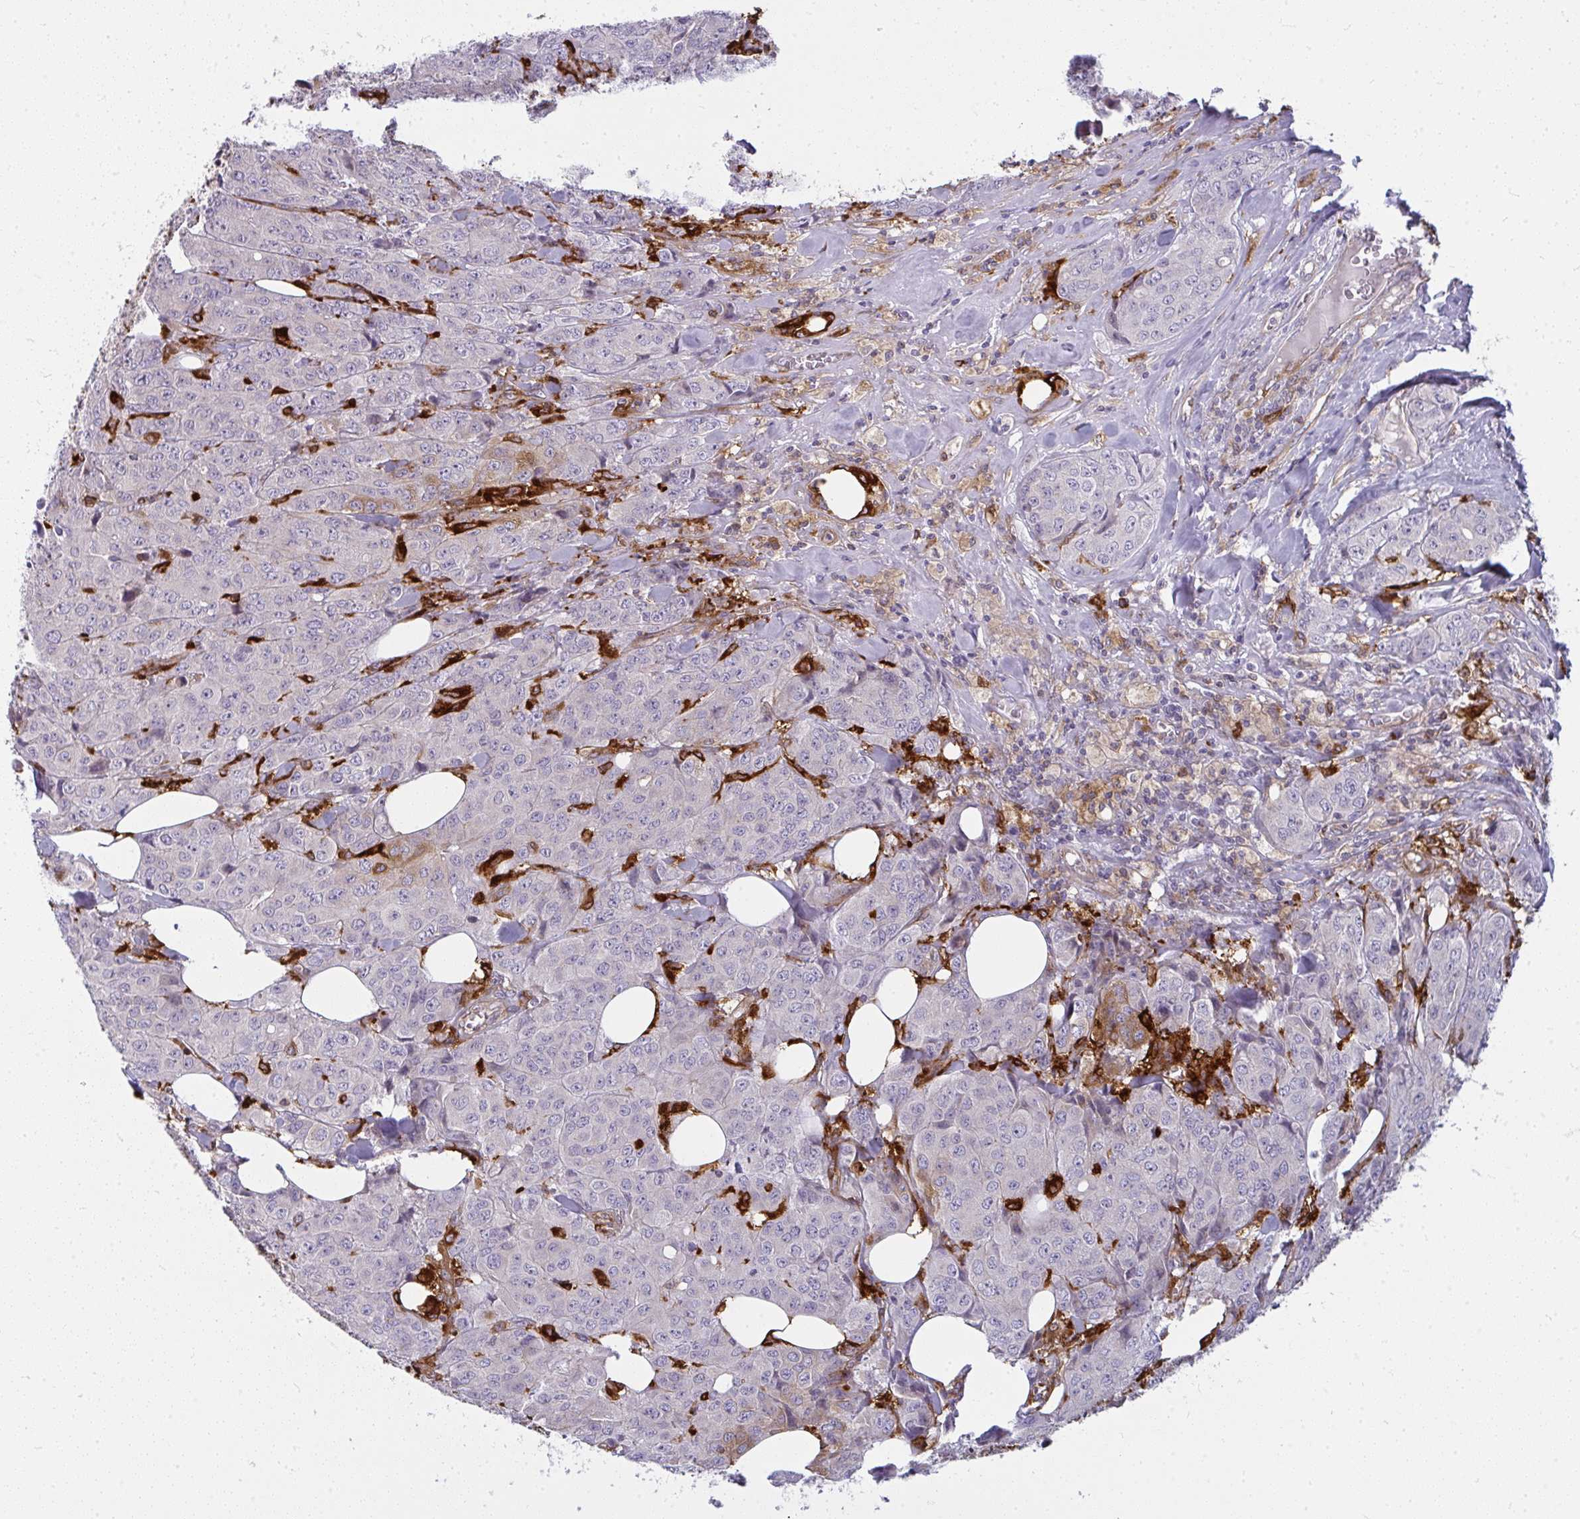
{"staining": {"intensity": "negative", "quantity": "none", "location": "none"}, "tissue": "breast cancer", "cell_type": "Tumor cells", "image_type": "cancer", "snomed": [{"axis": "morphology", "description": "Duct carcinoma"}, {"axis": "topography", "description": "Breast"}], "caption": "This is an immunohistochemistry micrograph of human breast cancer (intraductal carcinoma). There is no positivity in tumor cells.", "gene": "IFIT3", "patient": {"sex": "female", "age": 43}}